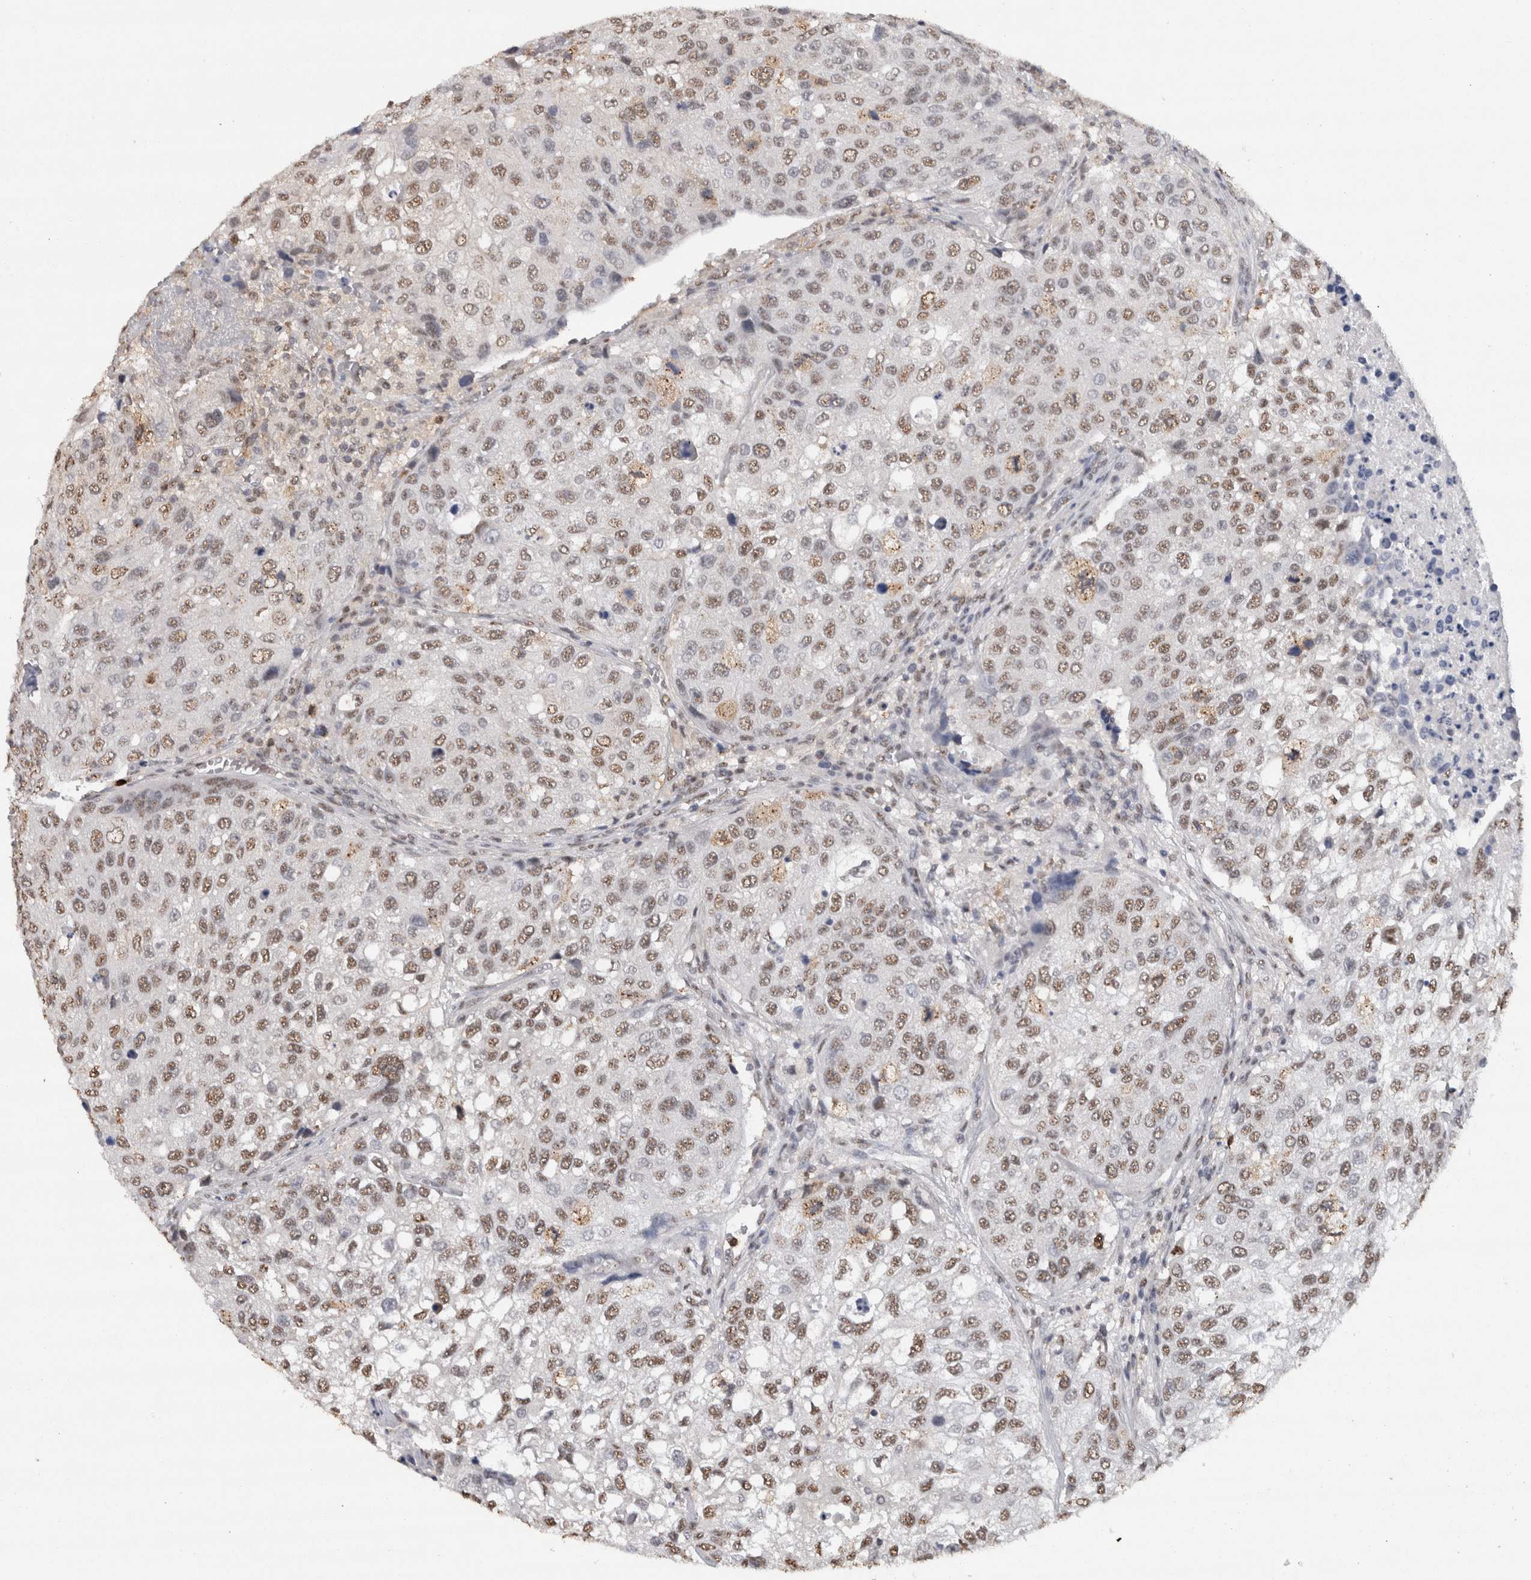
{"staining": {"intensity": "weak", "quantity": ">75%", "location": "nuclear"}, "tissue": "urothelial cancer", "cell_type": "Tumor cells", "image_type": "cancer", "snomed": [{"axis": "morphology", "description": "Urothelial carcinoma, High grade"}, {"axis": "topography", "description": "Lymph node"}, {"axis": "topography", "description": "Urinary bladder"}], "caption": "High-magnification brightfield microscopy of urothelial cancer stained with DAB (3,3'-diaminobenzidine) (brown) and counterstained with hematoxylin (blue). tumor cells exhibit weak nuclear positivity is present in about>75% of cells.", "gene": "RPS6KA2", "patient": {"sex": "male", "age": 51}}